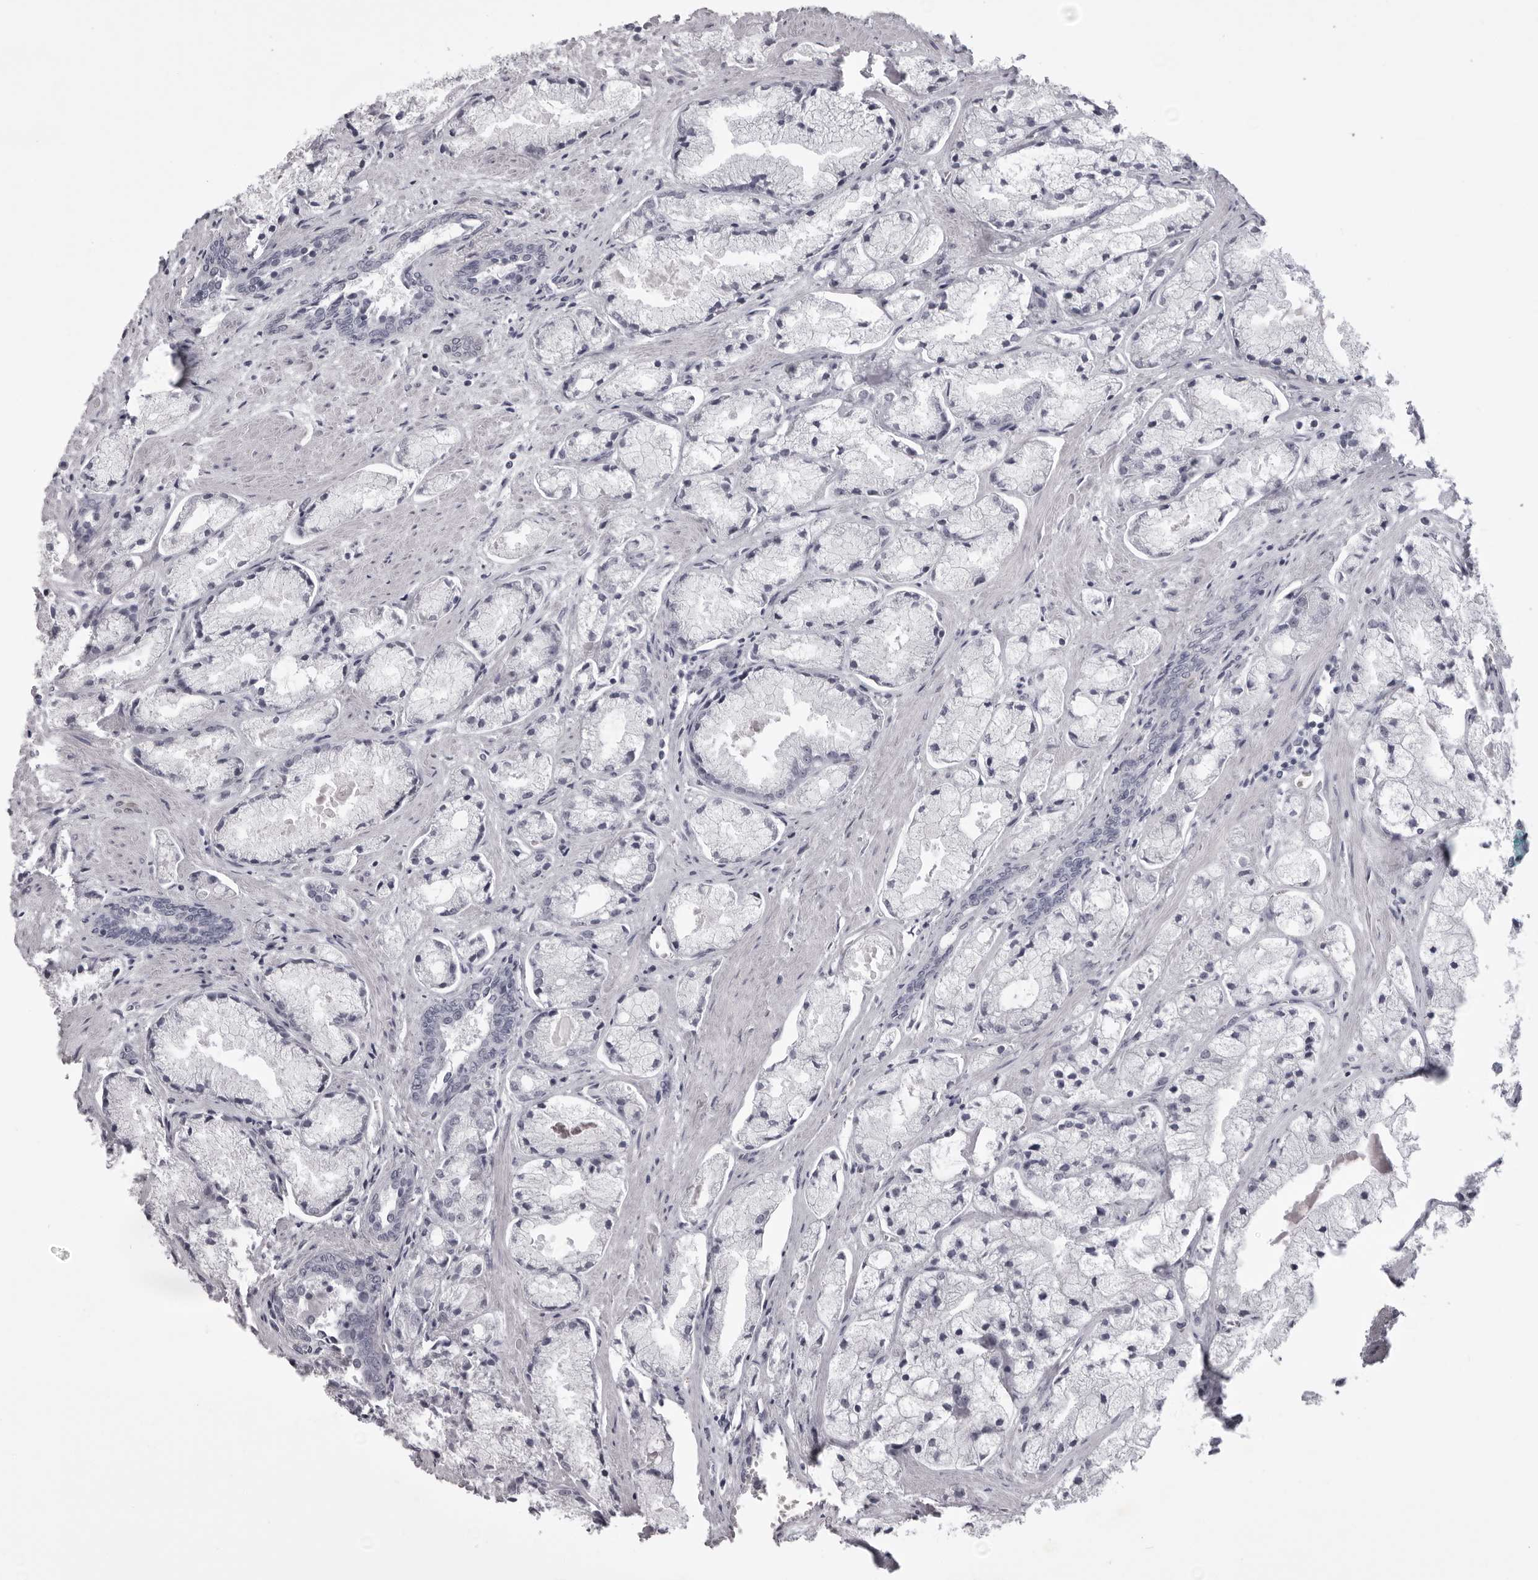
{"staining": {"intensity": "negative", "quantity": "none", "location": "none"}, "tissue": "prostate cancer", "cell_type": "Tumor cells", "image_type": "cancer", "snomed": [{"axis": "morphology", "description": "Adenocarcinoma, High grade"}, {"axis": "topography", "description": "Prostate"}], "caption": "This is an immunohistochemistry histopathology image of human prostate high-grade adenocarcinoma. There is no positivity in tumor cells.", "gene": "EPHA10", "patient": {"sex": "male", "age": 50}}